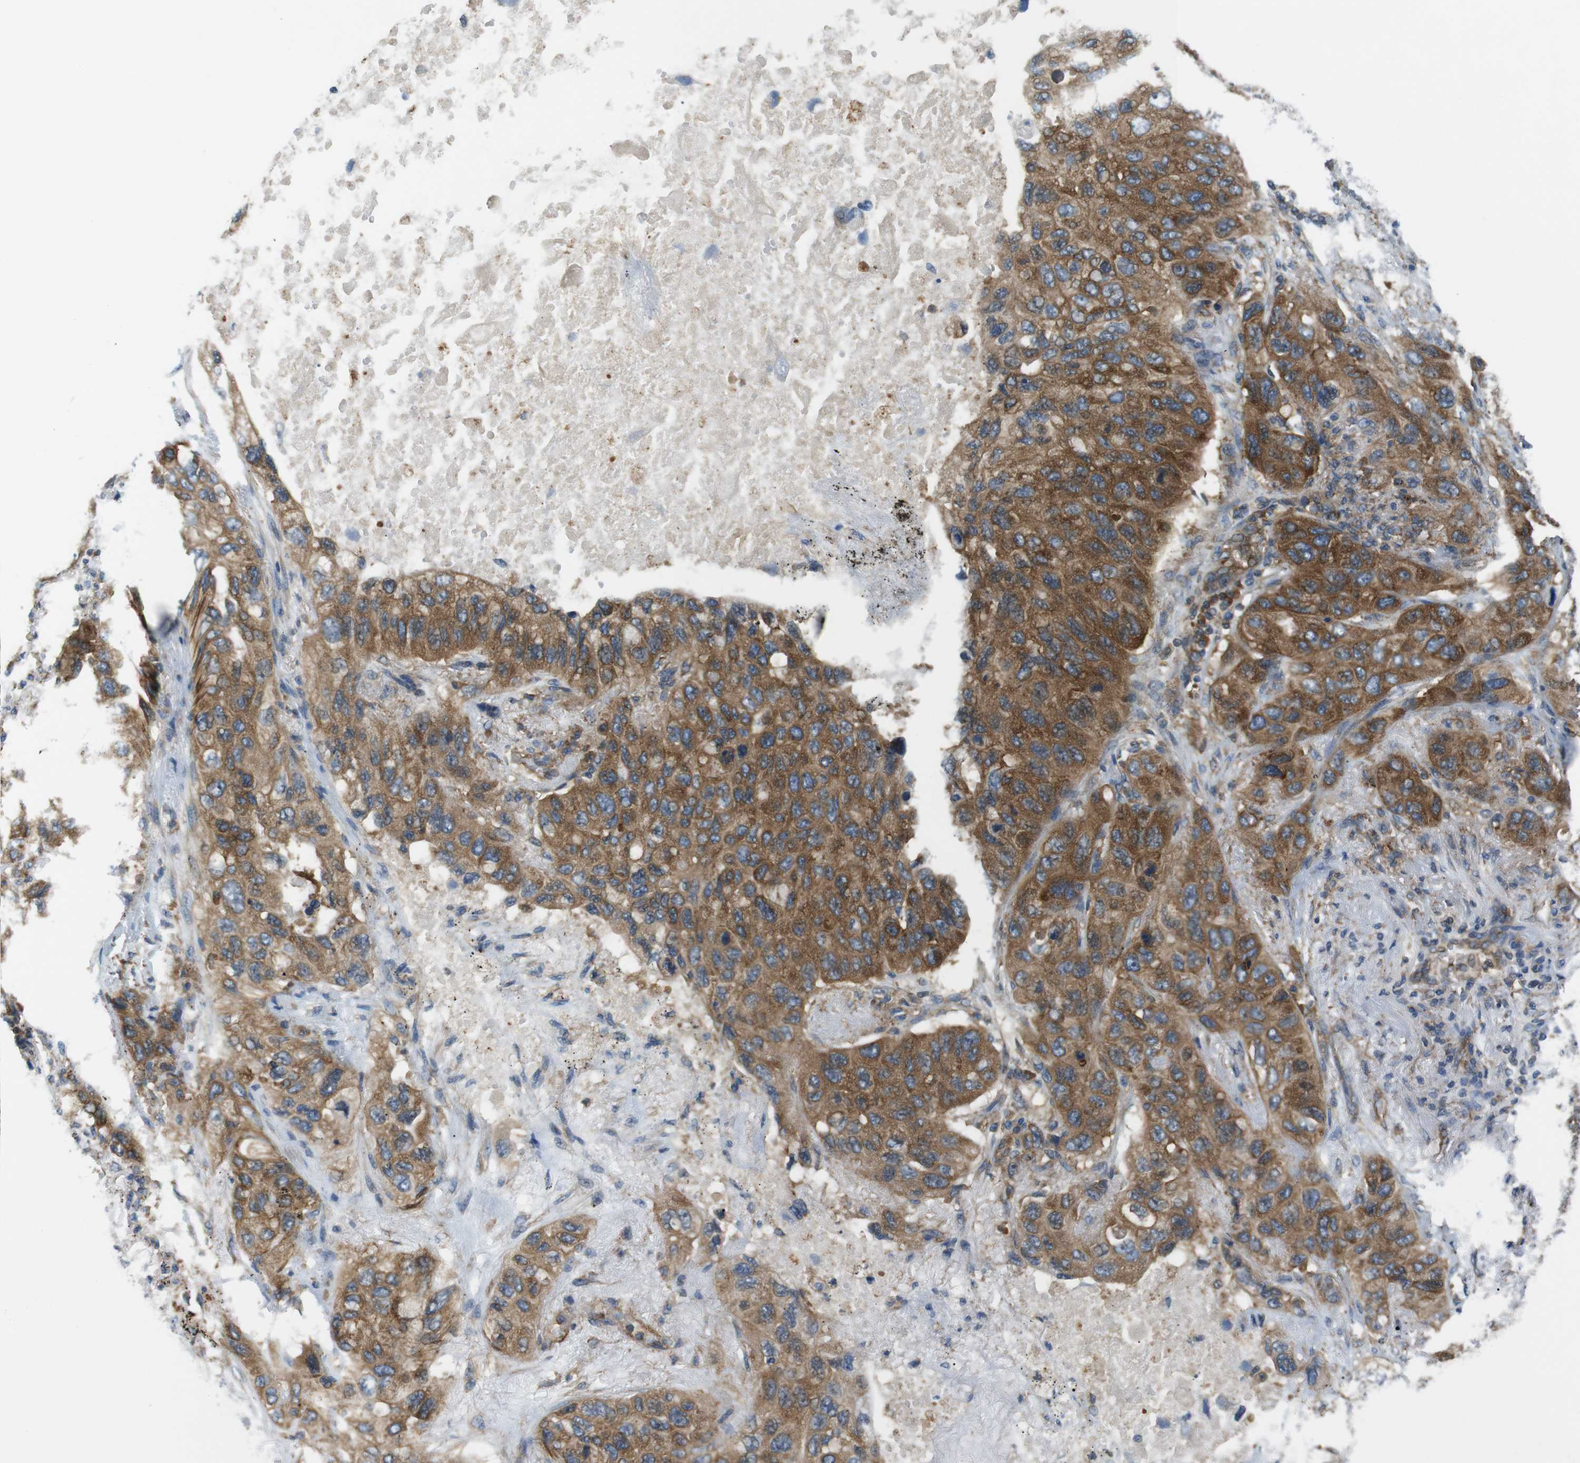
{"staining": {"intensity": "moderate", "quantity": ">75%", "location": "cytoplasmic/membranous"}, "tissue": "lung cancer", "cell_type": "Tumor cells", "image_type": "cancer", "snomed": [{"axis": "morphology", "description": "Squamous cell carcinoma, NOS"}, {"axis": "topography", "description": "Lung"}], "caption": "Moderate cytoplasmic/membranous staining for a protein is appreciated in about >75% of tumor cells of lung cancer using IHC.", "gene": "TSC1", "patient": {"sex": "female", "age": 73}}